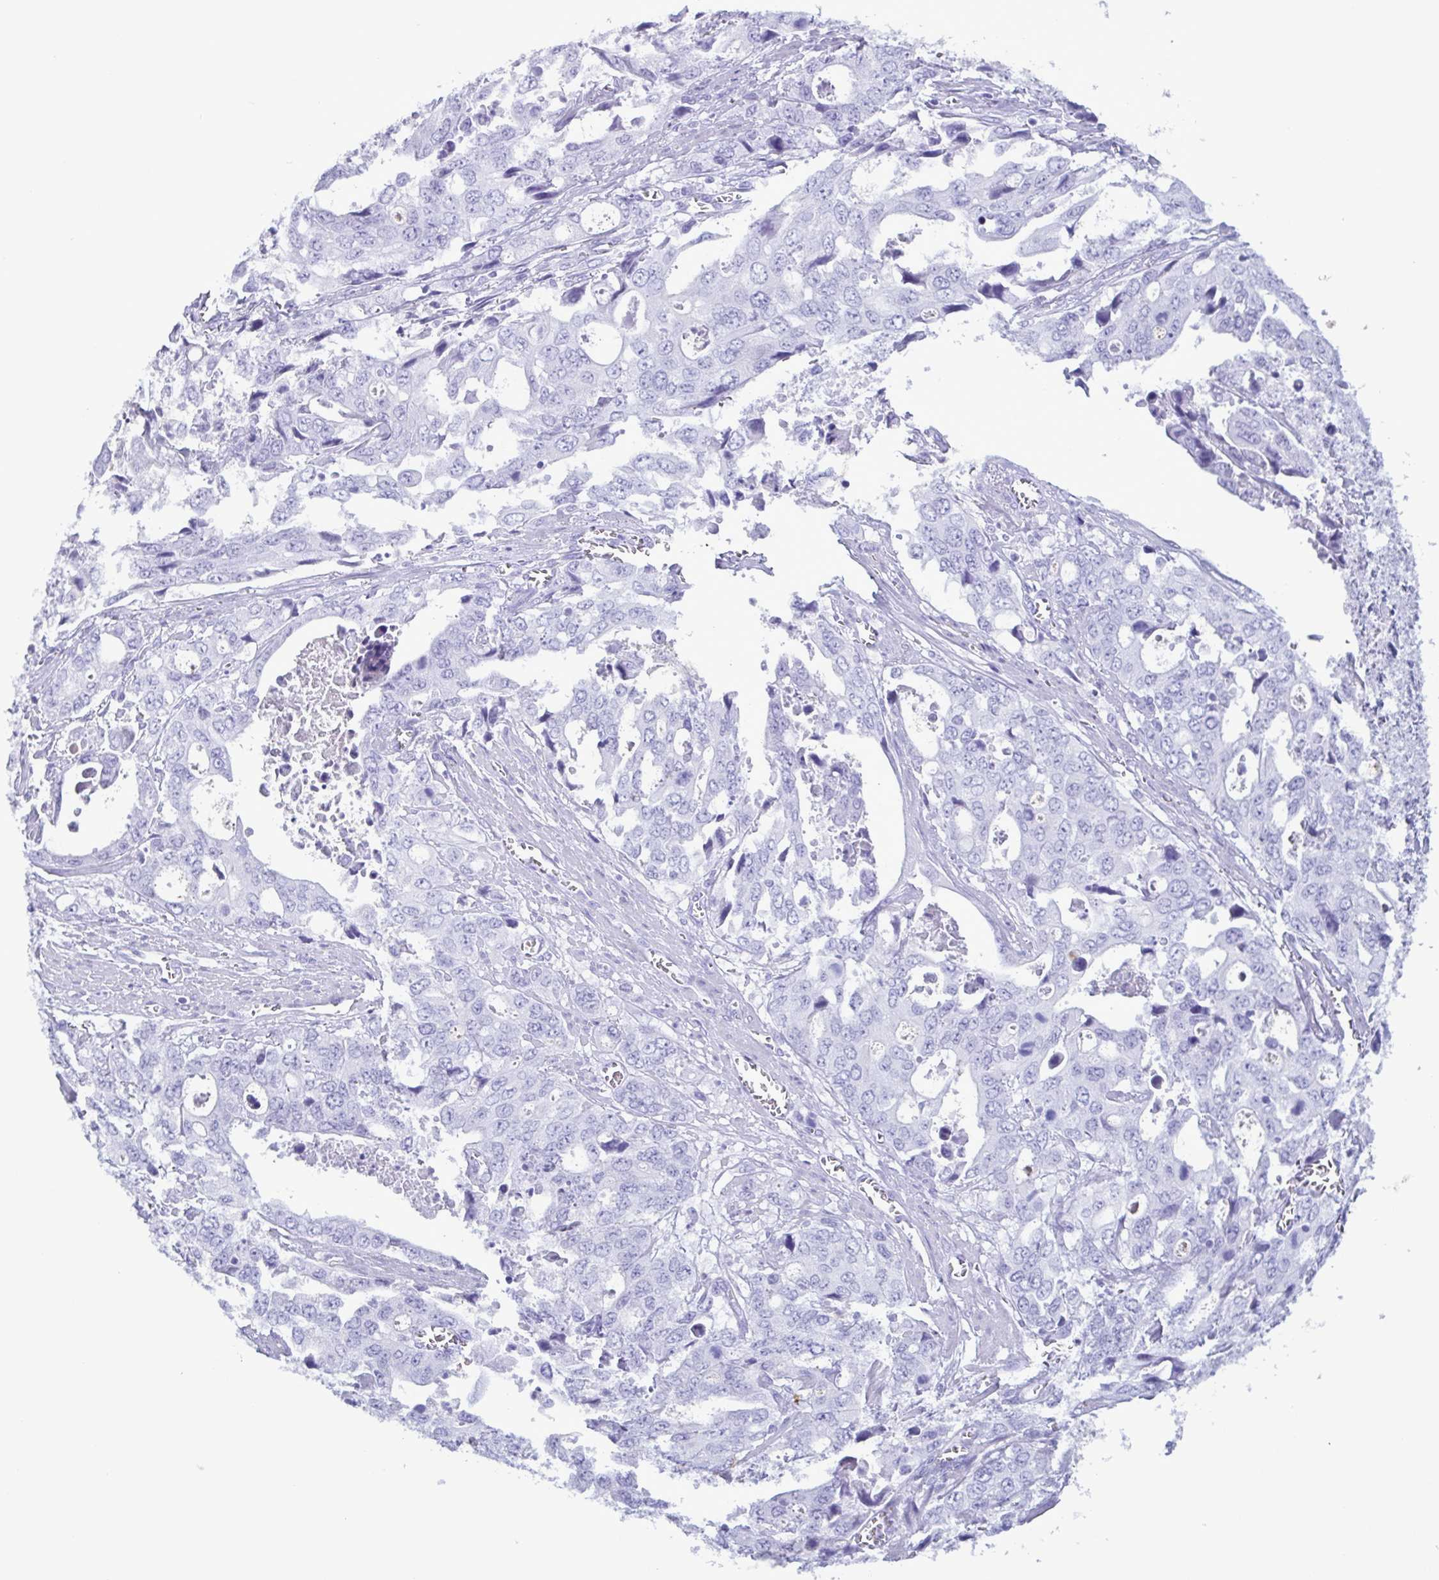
{"staining": {"intensity": "negative", "quantity": "none", "location": "none"}, "tissue": "stomach cancer", "cell_type": "Tumor cells", "image_type": "cancer", "snomed": [{"axis": "morphology", "description": "Adenocarcinoma, NOS"}, {"axis": "topography", "description": "Stomach, upper"}], "caption": "Immunohistochemistry (IHC) of stomach adenocarcinoma shows no positivity in tumor cells. (DAB IHC, high magnification).", "gene": "LTF", "patient": {"sex": "male", "age": 74}}